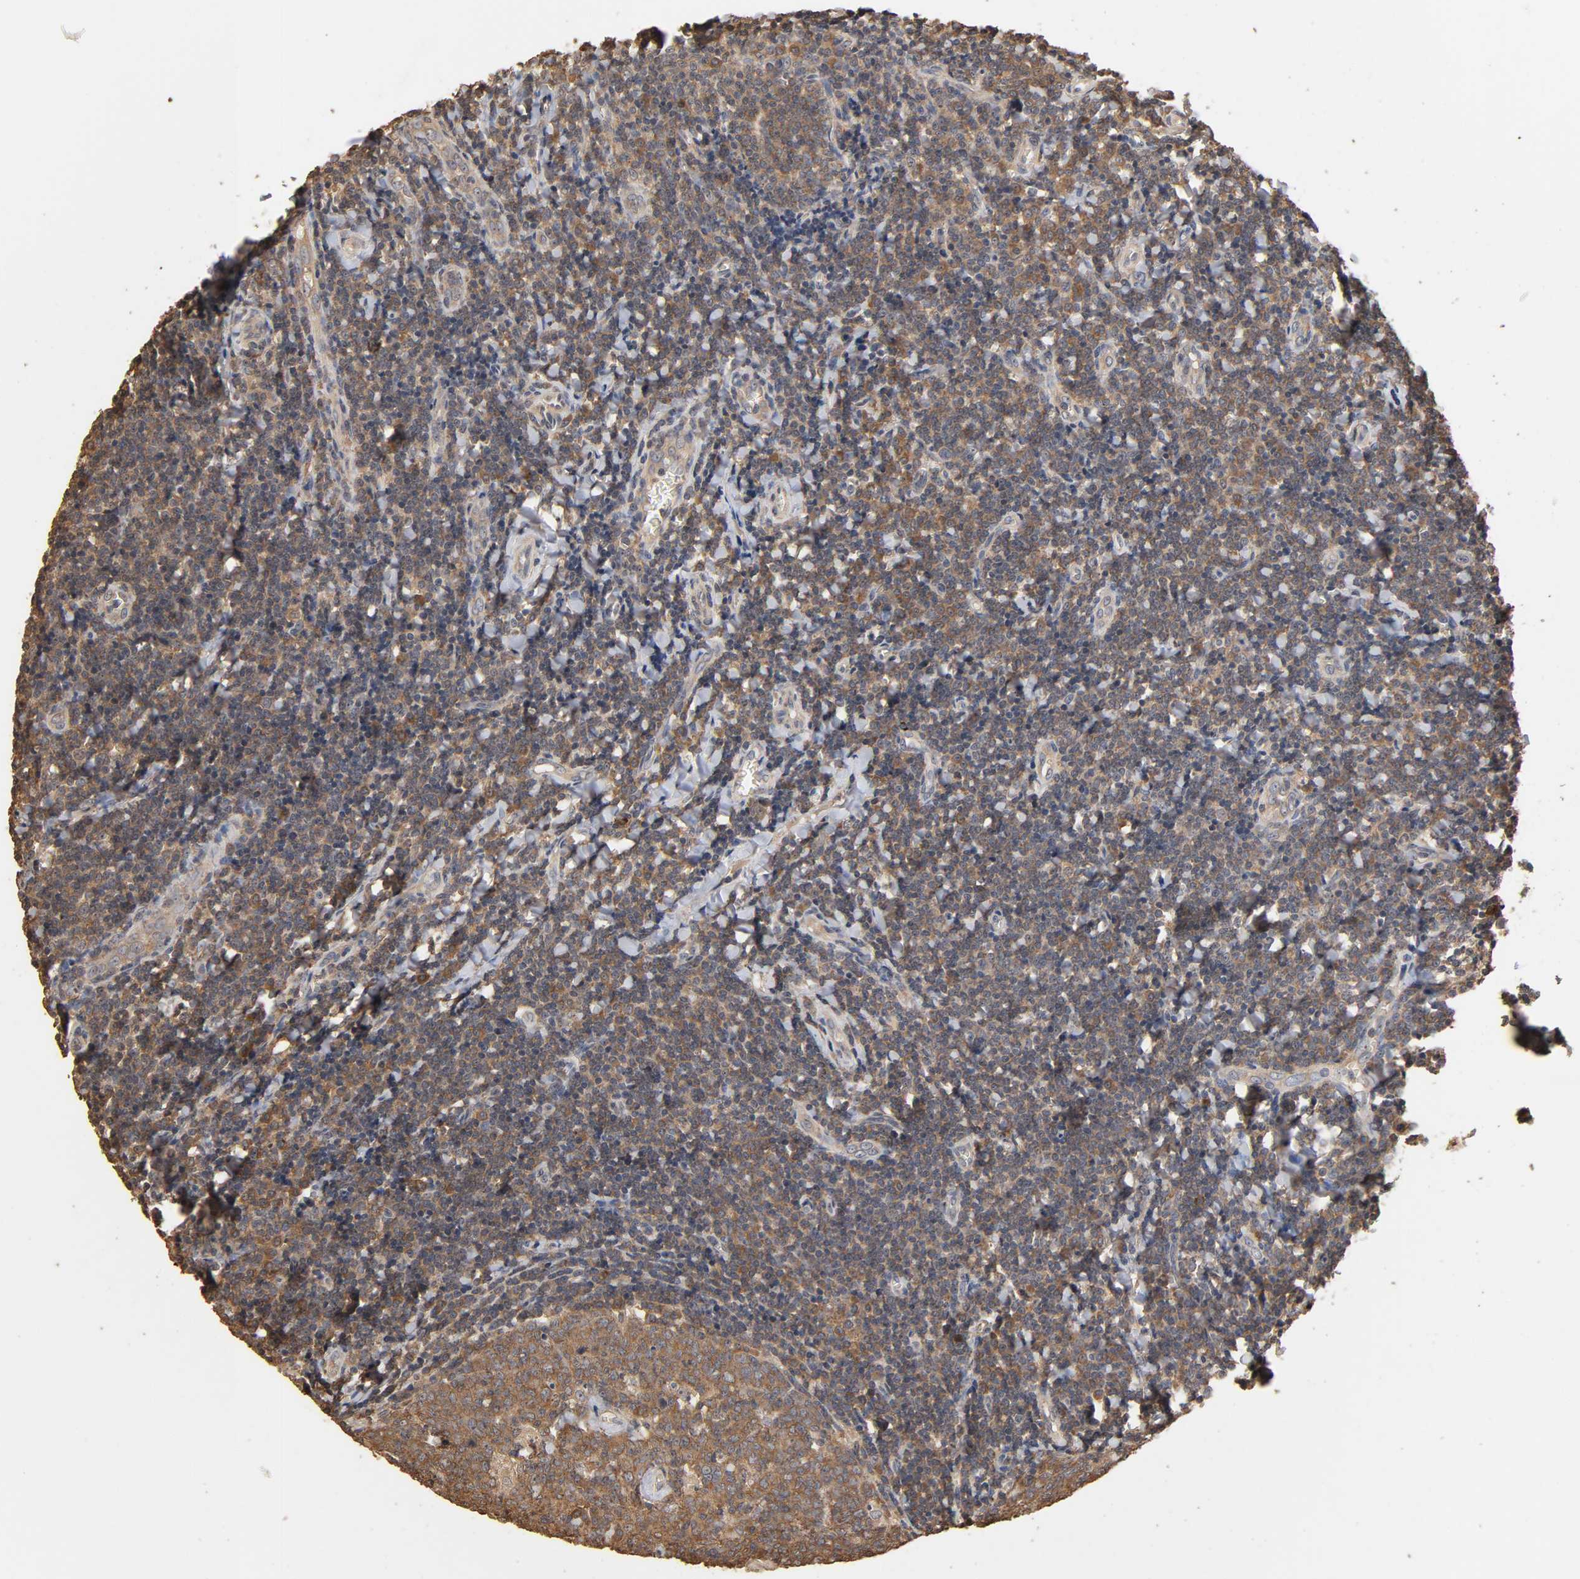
{"staining": {"intensity": "moderate", "quantity": ">75%", "location": "cytoplasmic/membranous"}, "tissue": "tonsil", "cell_type": "Germinal center cells", "image_type": "normal", "snomed": [{"axis": "morphology", "description": "Normal tissue, NOS"}, {"axis": "topography", "description": "Tonsil"}], "caption": "Immunohistochemistry (DAB (3,3'-diaminobenzidine)) staining of unremarkable tonsil shows moderate cytoplasmic/membranous protein staining in about >75% of germinal center cells.", "gene": "ARHGEF7", "patient": {"sex": "male", "age": 31}}